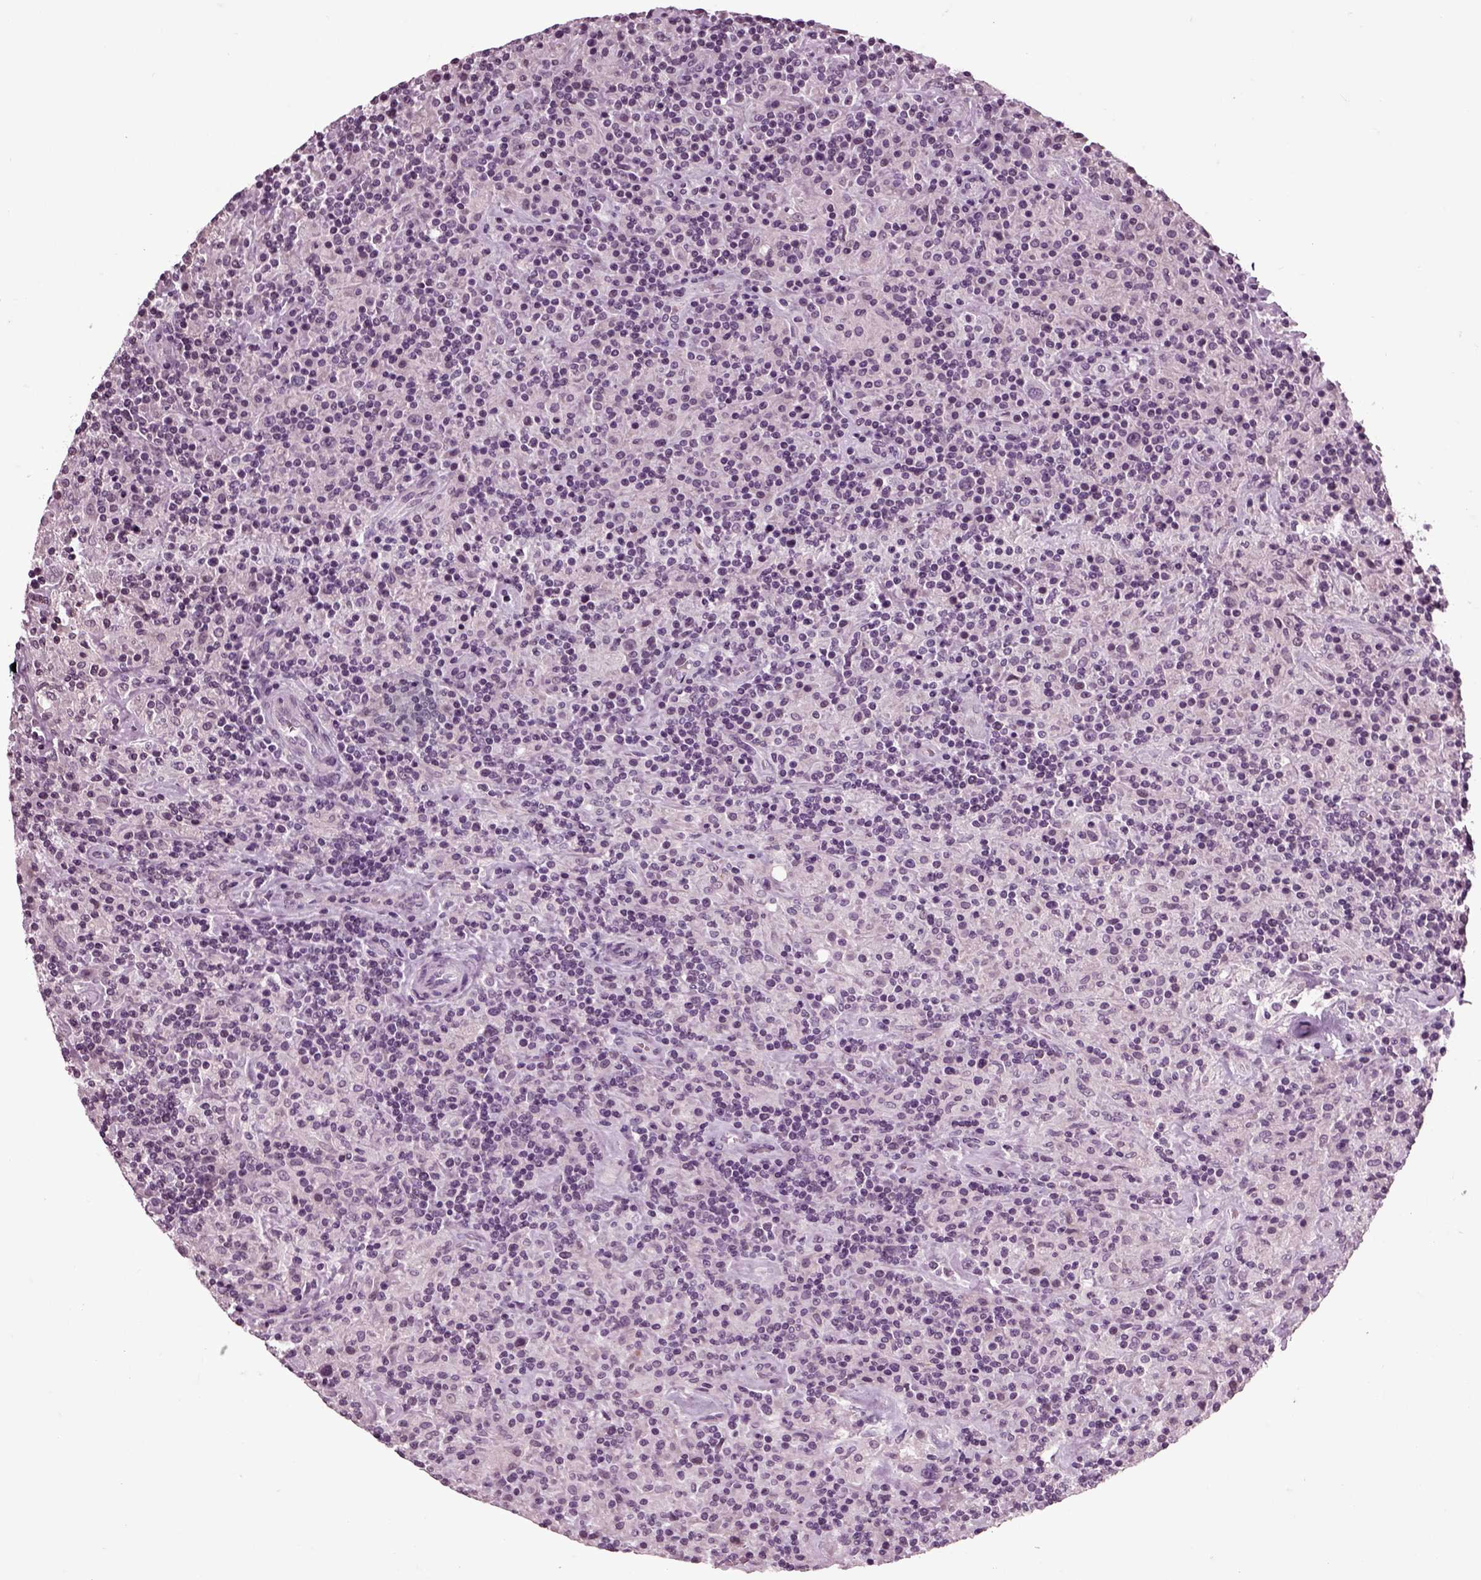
{"staining": {"intensity": "negative", "quantity": "none", "location": "none"}, "tissue": "lymphoma", "cell_type": "Tumor cells", "image_type": "cancer", "snomed": [{"axis": "morphology", "description": "Hodgkin's disease, NOS"}, {"axis": "topography", "description": "Lymph node"}], "caption": "This is a micrograph of immunohistochemistry staining of Hodgkin's disease, which shows no expression in tumor cells. (DAB immunohistochemistry, high magnification).", "gene": "CHGB", "patient": {"sex": "male", "age": 70}}